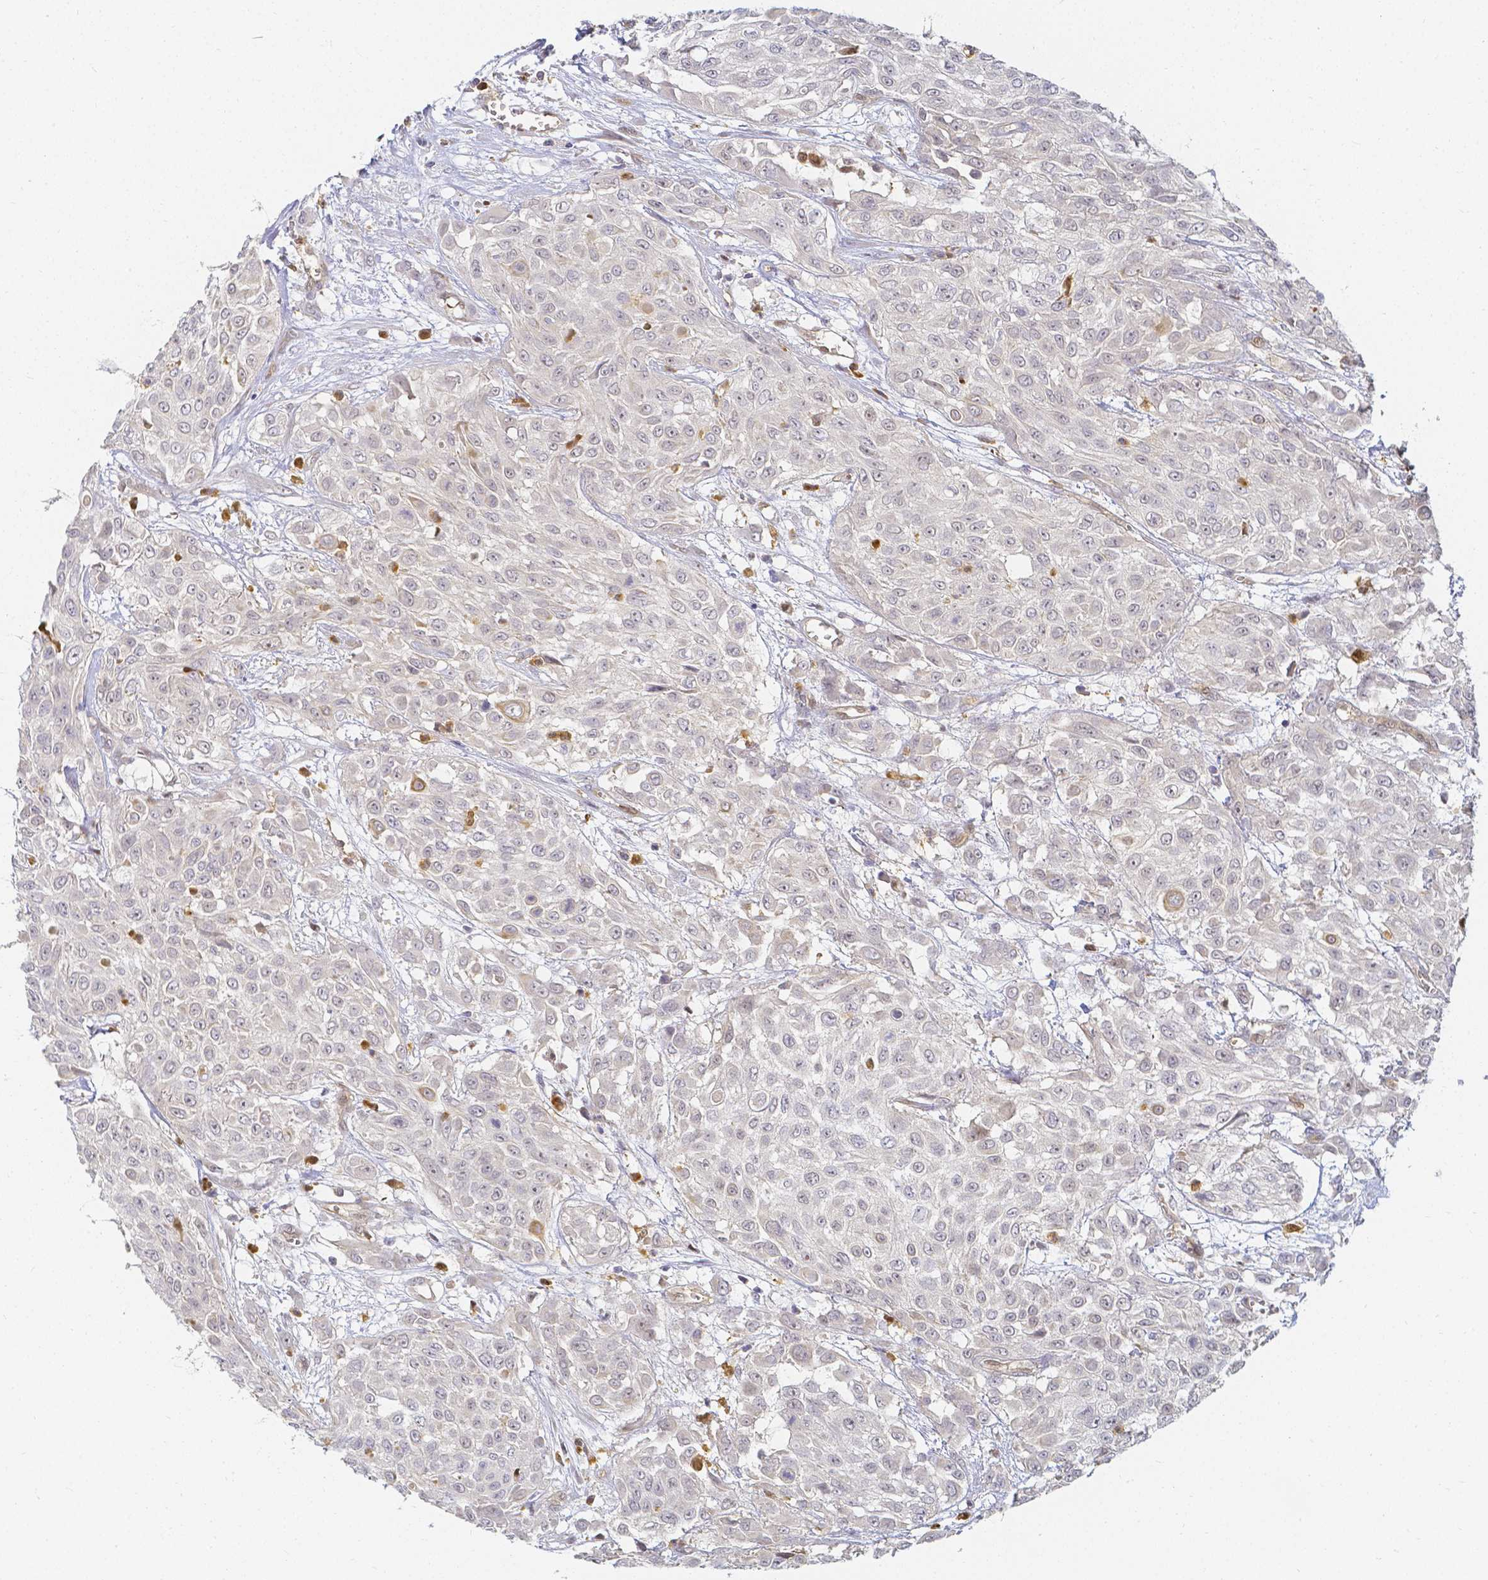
{"staining": {"intensity": "negative", "quantity": "none", "location": "none"}, "tissue": "urothelial cancer", "cell_type": "Tumor cells", "image_type": "cancer", "snomed": [{"axis": "morphology", "description": "Urothelial carcinoma, High grade"}, {"axis": "topography", "description": "Urinary bladder"}], "caption": "Protein analysis of high-grade urothelial carcinoma exhibits no significant staining in tumor cells.", "gene": "KCNH1", "patient": {"sex": "male", "age": 57}}